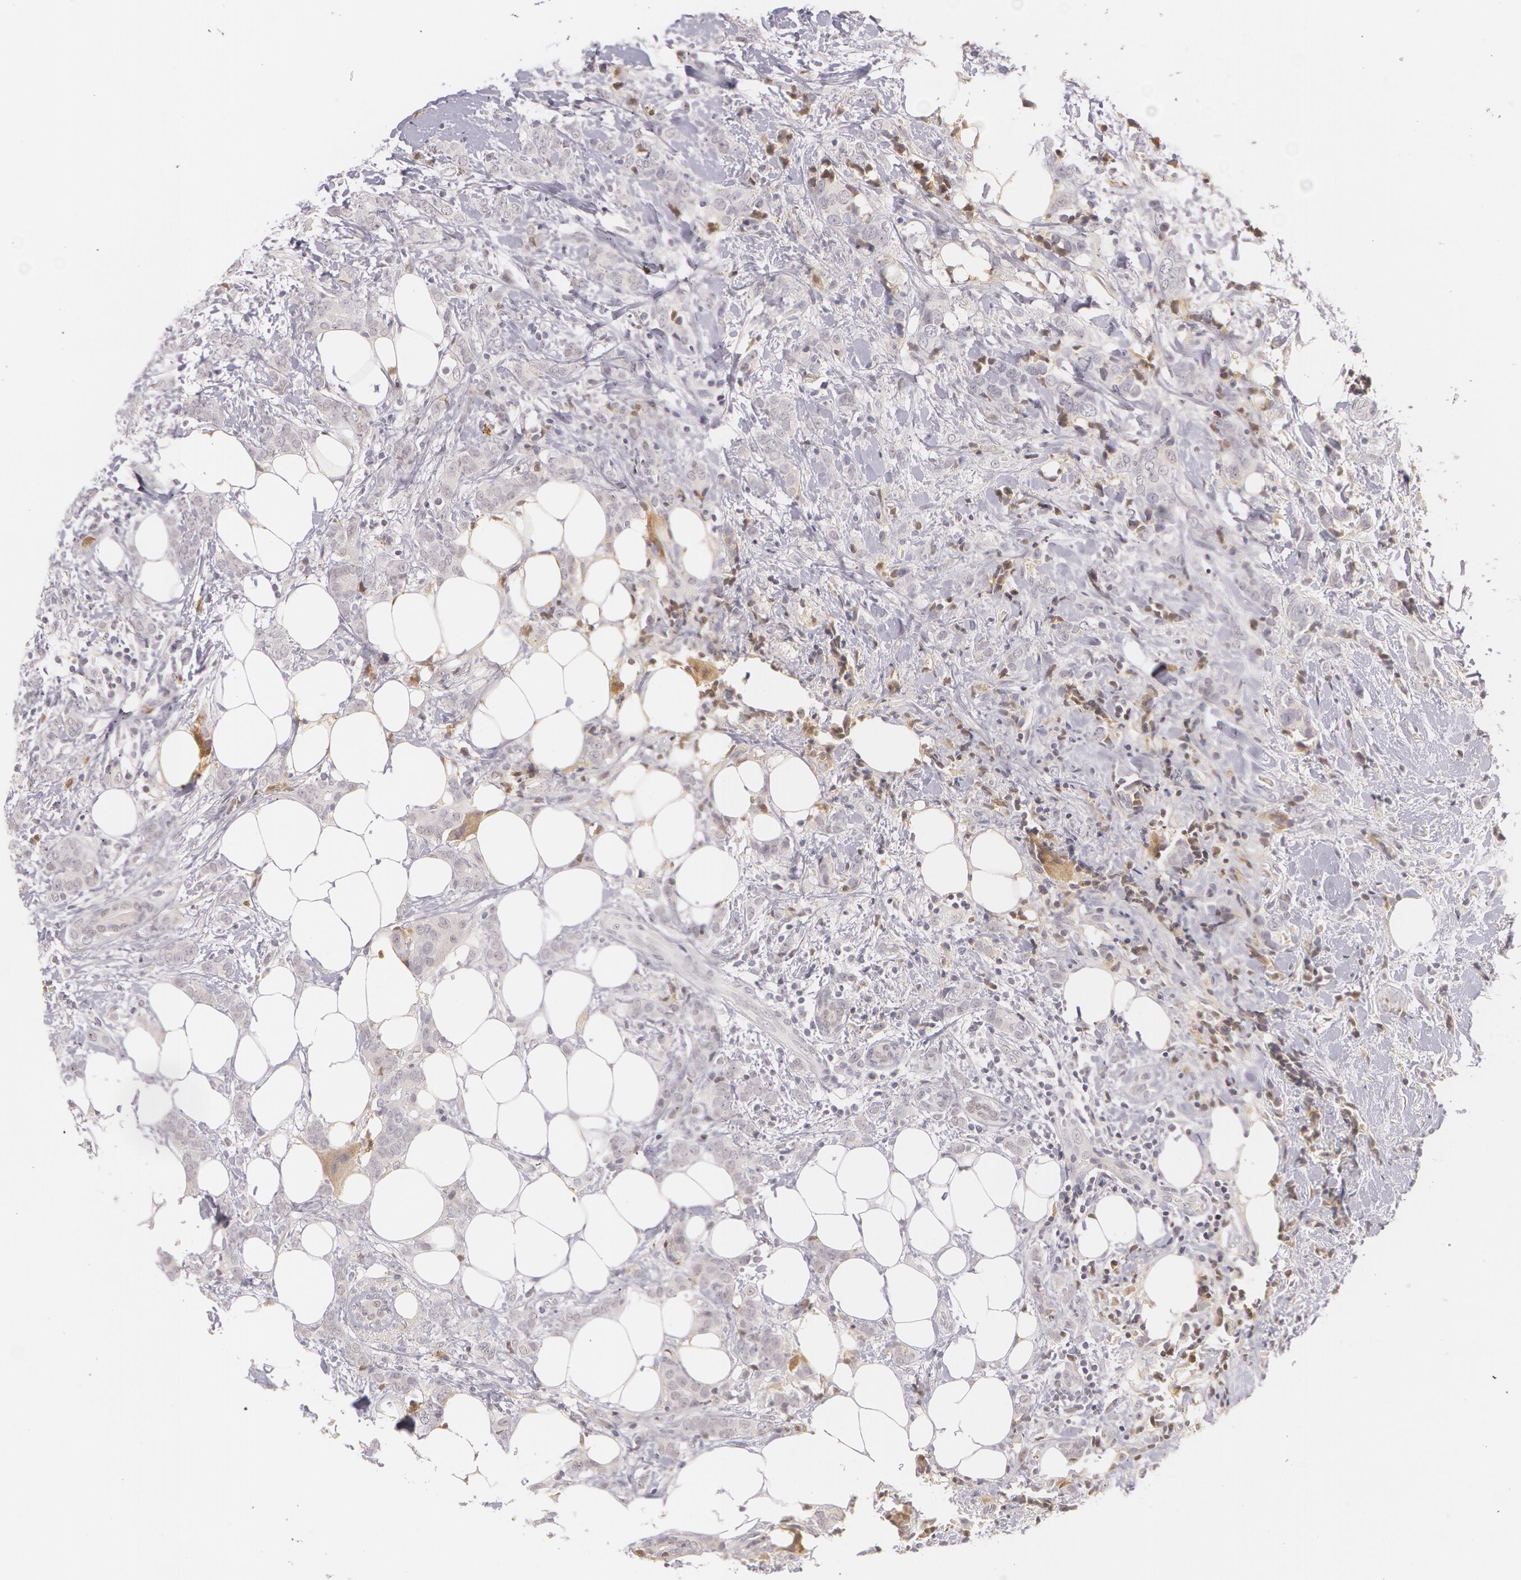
{"staining": {"intensity": "negative", "quantity": "none", "location": "none"}, "tissue": "breast cancer", "cell_type": "Tumor cells", "image_type": "cancer", "snomed": [{"axis": "morphology", "description": "Duct carcinoma"}, {"axis": "topography", "description": "Breast"}], "caption": "Immunohistochemistry (IHC) photomicrograph of neoplastic tissue: breast cancer (intraductal carcinoma) stained with DAB (3,3'-diaminobenzidine) demonstrates no significant protein staining in tumor cells. (DAB immunohistochemistry (IHC) visualized using brightfield microscopy, high magnification).", "gene": "LBP", "patient": {"sex": "female", "age": 53}}